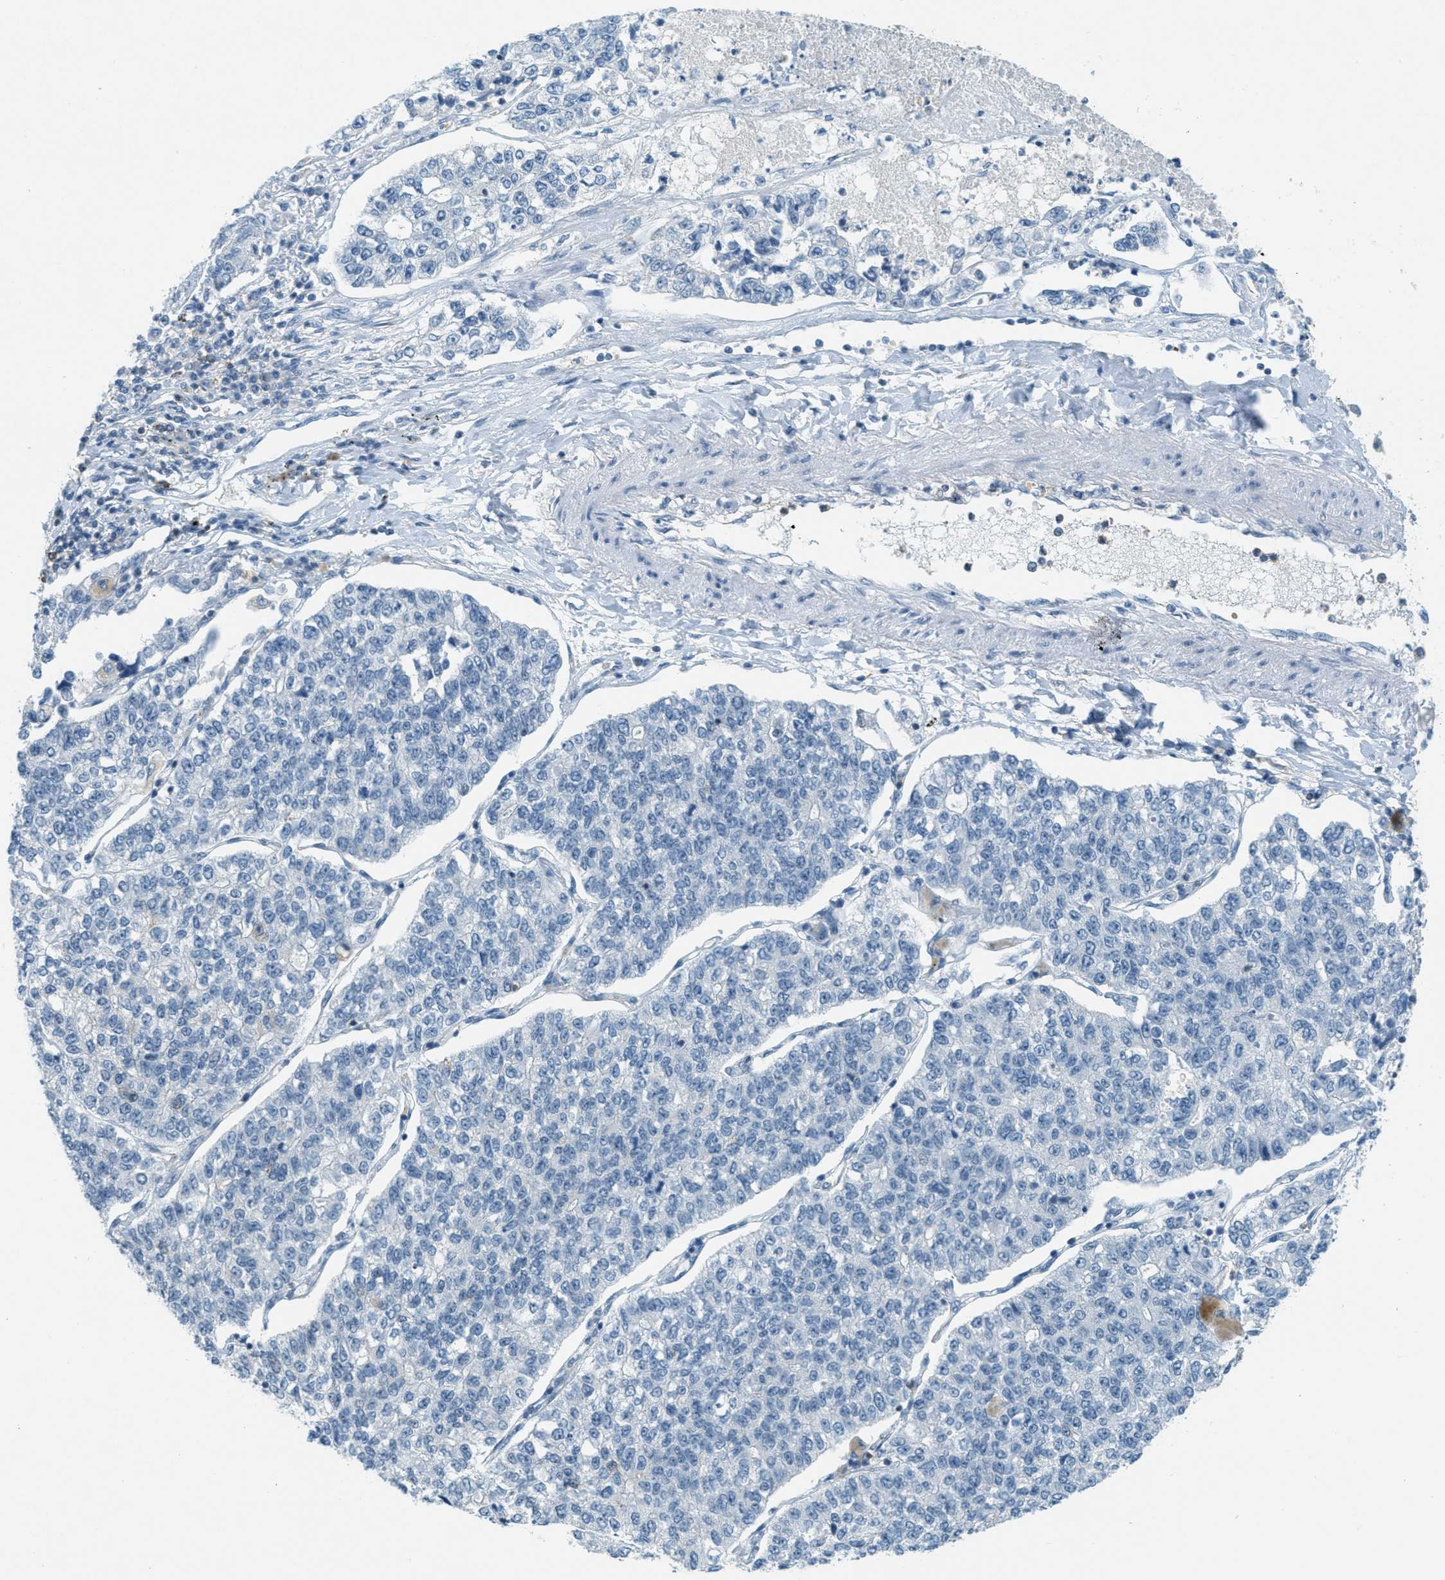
{"staining": {"intensity": "negative", "quantity": "none", "location": "none"}, "tissue": "lung cancer", "cell_type": "Tumor cells", "image_type": "cancer", "snomed": [{"axis": "morphology", "description": "Adenocarcinoma, NOS"}, {"axis": "topography", "description": "Lung"}], "caption": "Human adenocarcinoma (lung) stained for a protein using immunohistochemistry reveals no staining in tumor cells.", "gene": "FYN", "patient": {"sex": "male", "age": 49}}